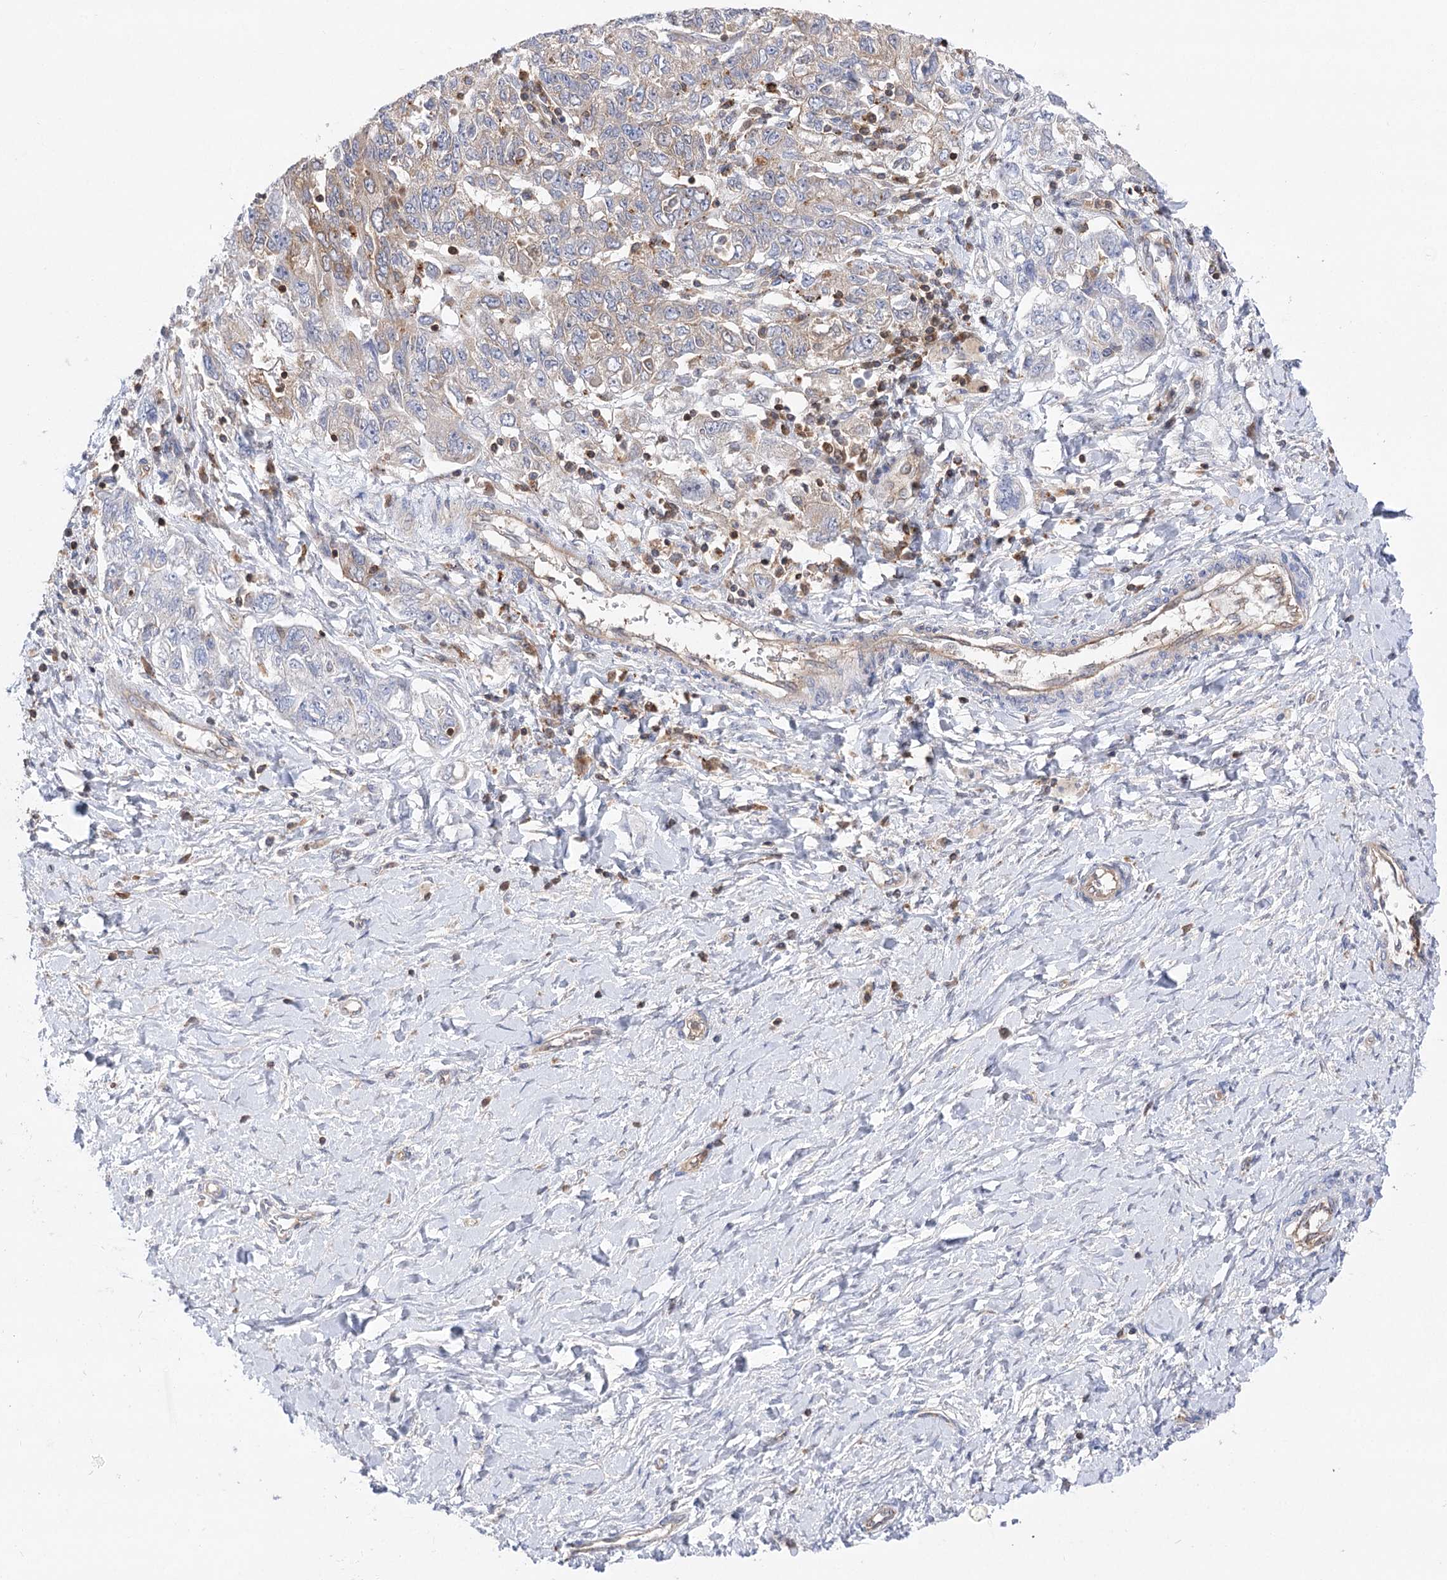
{"staining": {"intensity": "weak", "quantity": "<25%", "location": "cytoplasmic/membranous"}, "tissue": "ovarian cancer", "cell_type": "Tumor cells", "image_type": "cancer", "snomed": [{"axis": "morphology", "description": "Carcinoma, NOS"}, {"axis": "morphology", "description": "Cystadenocarcinoma, serous, NOS"}, {"axis": "topography", "description": "Ovary"}], "caption": "This image is of ovarian cancer (serous cystadenocarcinoma) stained with immunohistochemistry (IHC) to label a protein in brown with the nuclei are counter-stained blue. There is no expression in tumor cells.", "gene": "VPS37B", "patient": {"sex": "female", "age": 69}}